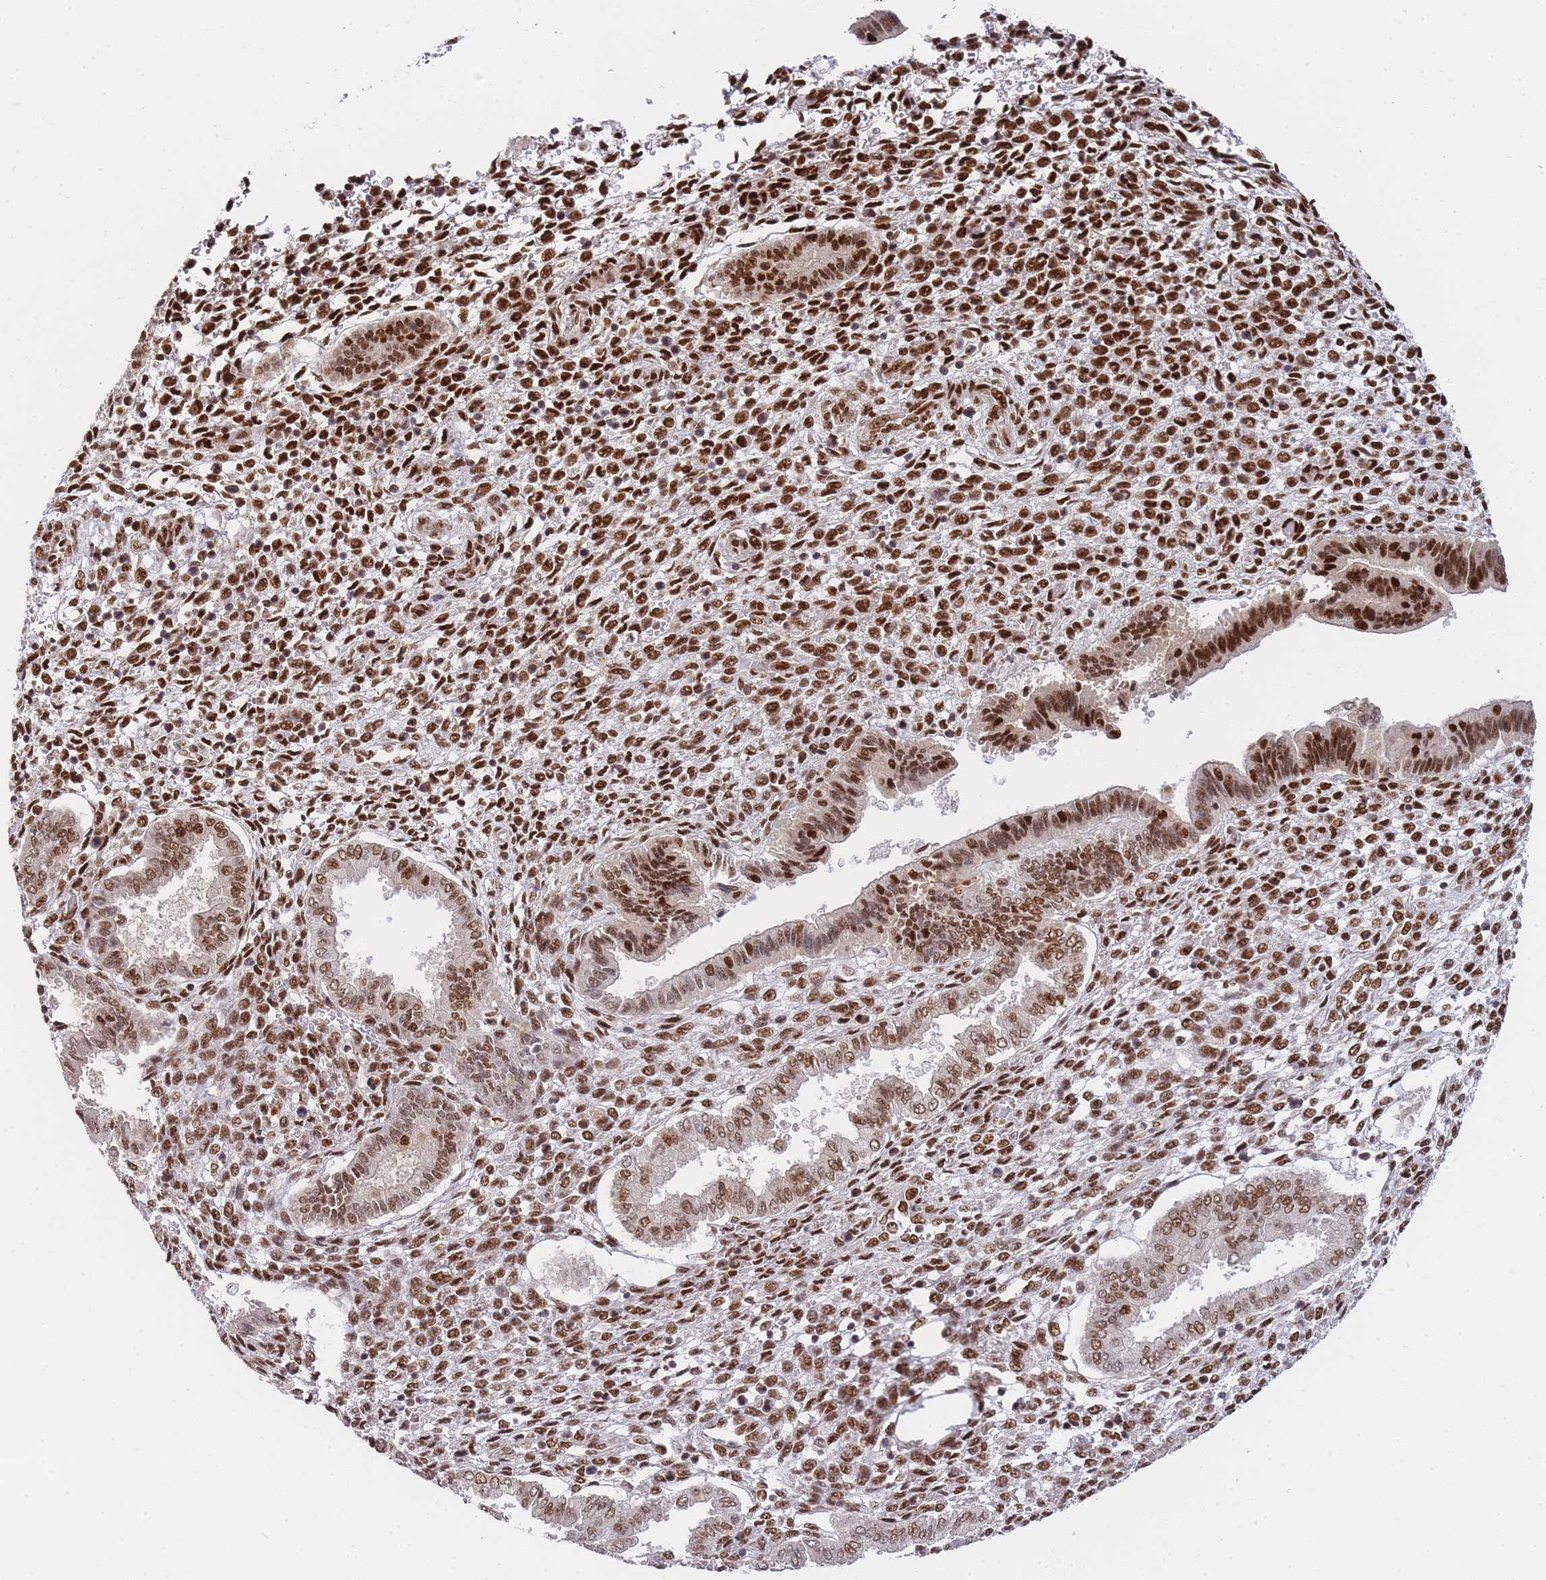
{"staining": {"intensity": "strong", "quantity": ">75%", "location": "nuclear"}, "tissue": "endometrium", "cell_type": "Cells in endometrial stroma", "image_type": "normal", "snomed": [{"axis": "morphology", "description": "Normal tissue, NOS"}, {"axis": "topography", "description": "Endometrium"}], "caption": "Protein staining of normal endometrium reveals strong nuclear staining in approximately >75% of cells in endometrial stroma. (DAB = brown stain, brightfield microscopy at high magnification).", "gene": "PRKDC", "patient": {"sex": "female", "age": 24}}